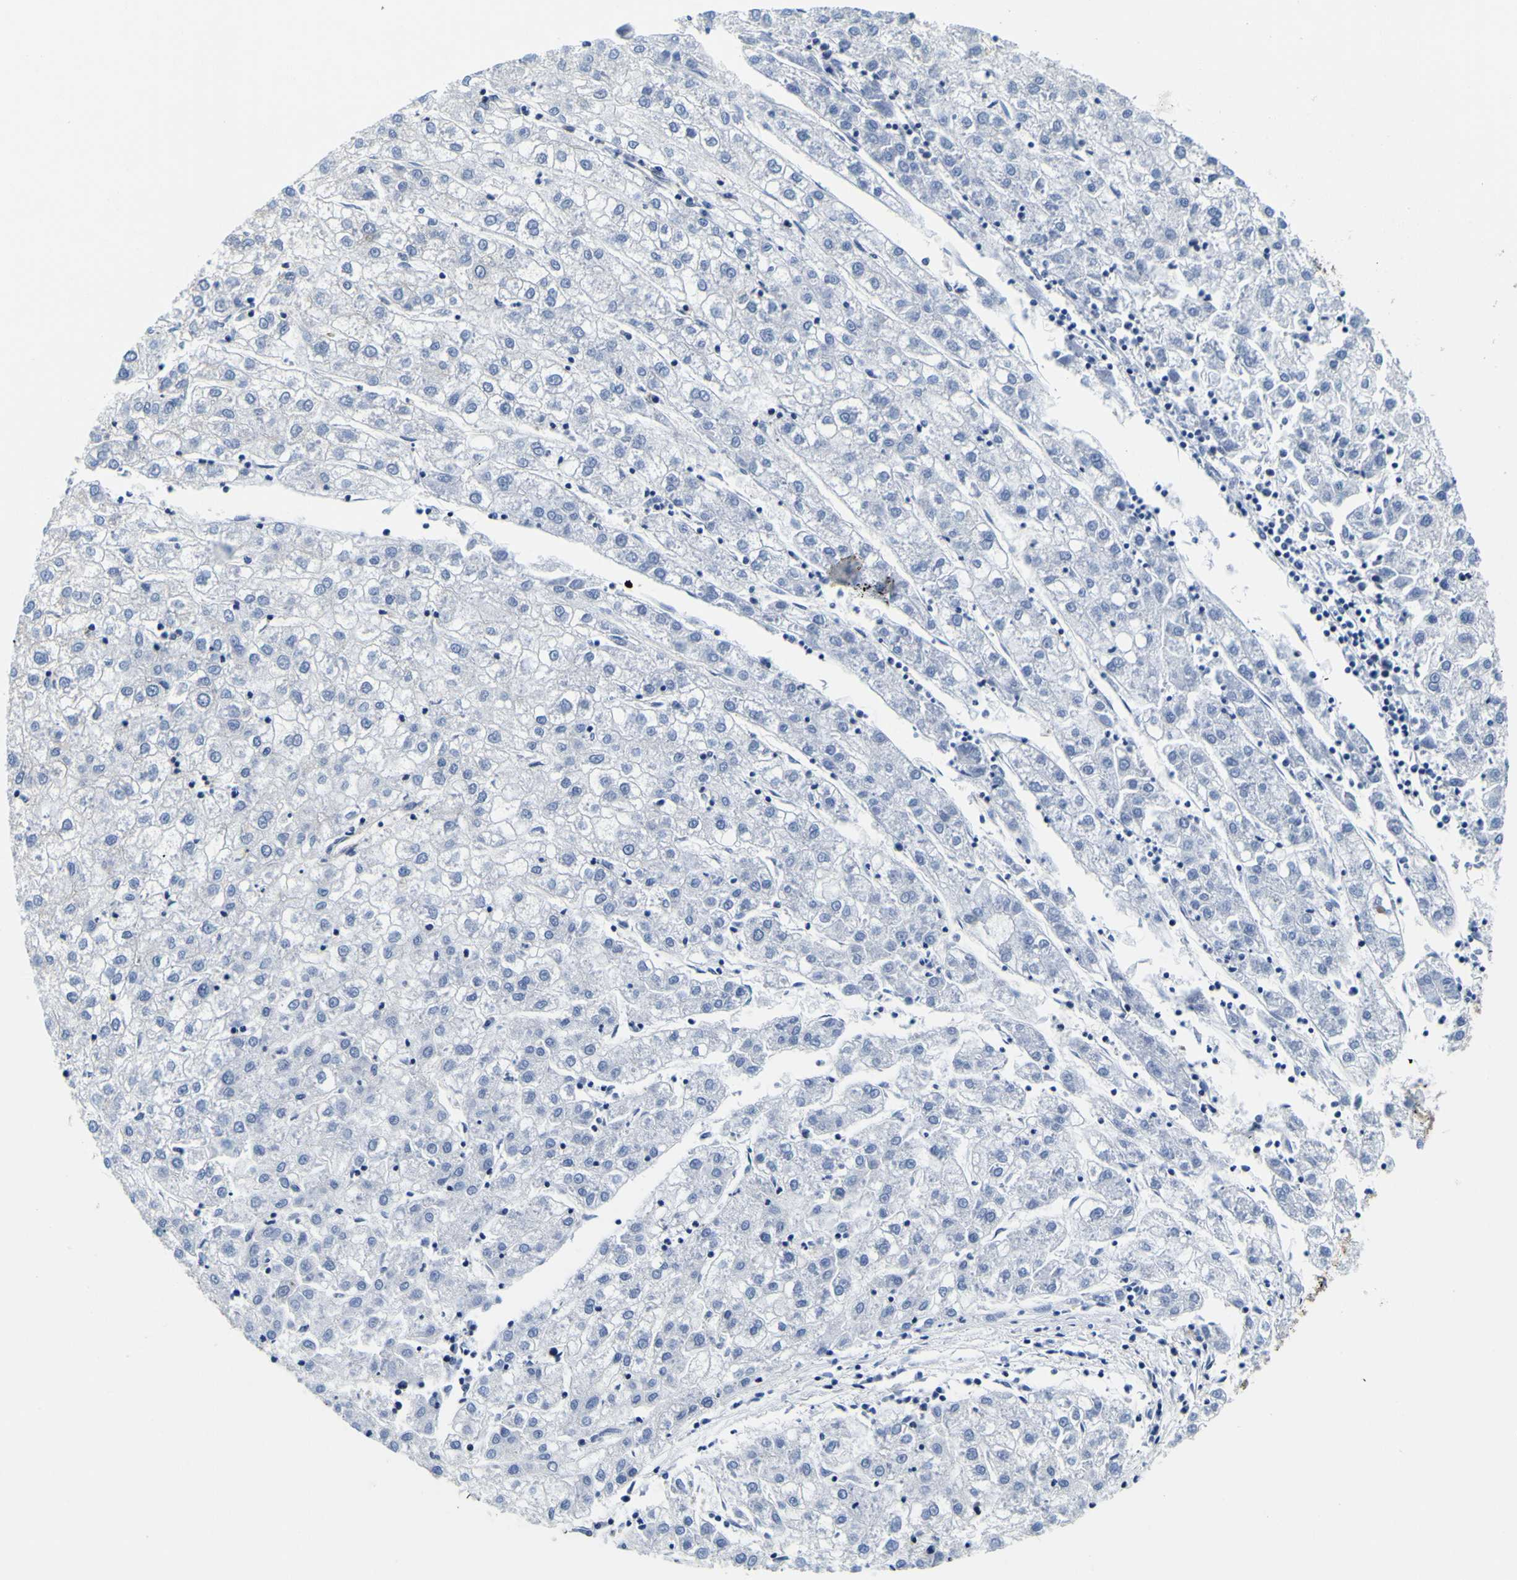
{"staining": {"intensity": "negative", "quantity": "none", "location": "none"}, "tissue": "liver cancer", "cell_type": "Tumor cells", "image_type": "cancer", "snomed": [{"axis": "morphology", "description": "Carcinoma, Hepatocellular, NOS"}, {"axis": "topography", "description": "Liver"}], "caption": "Protein analysis of liver cancer (hepatocellular carcinoma) displays no significant positivity in tumor cells.", "gene": "TUBA1B", "patient": {"sex": "male", "age": 72}}